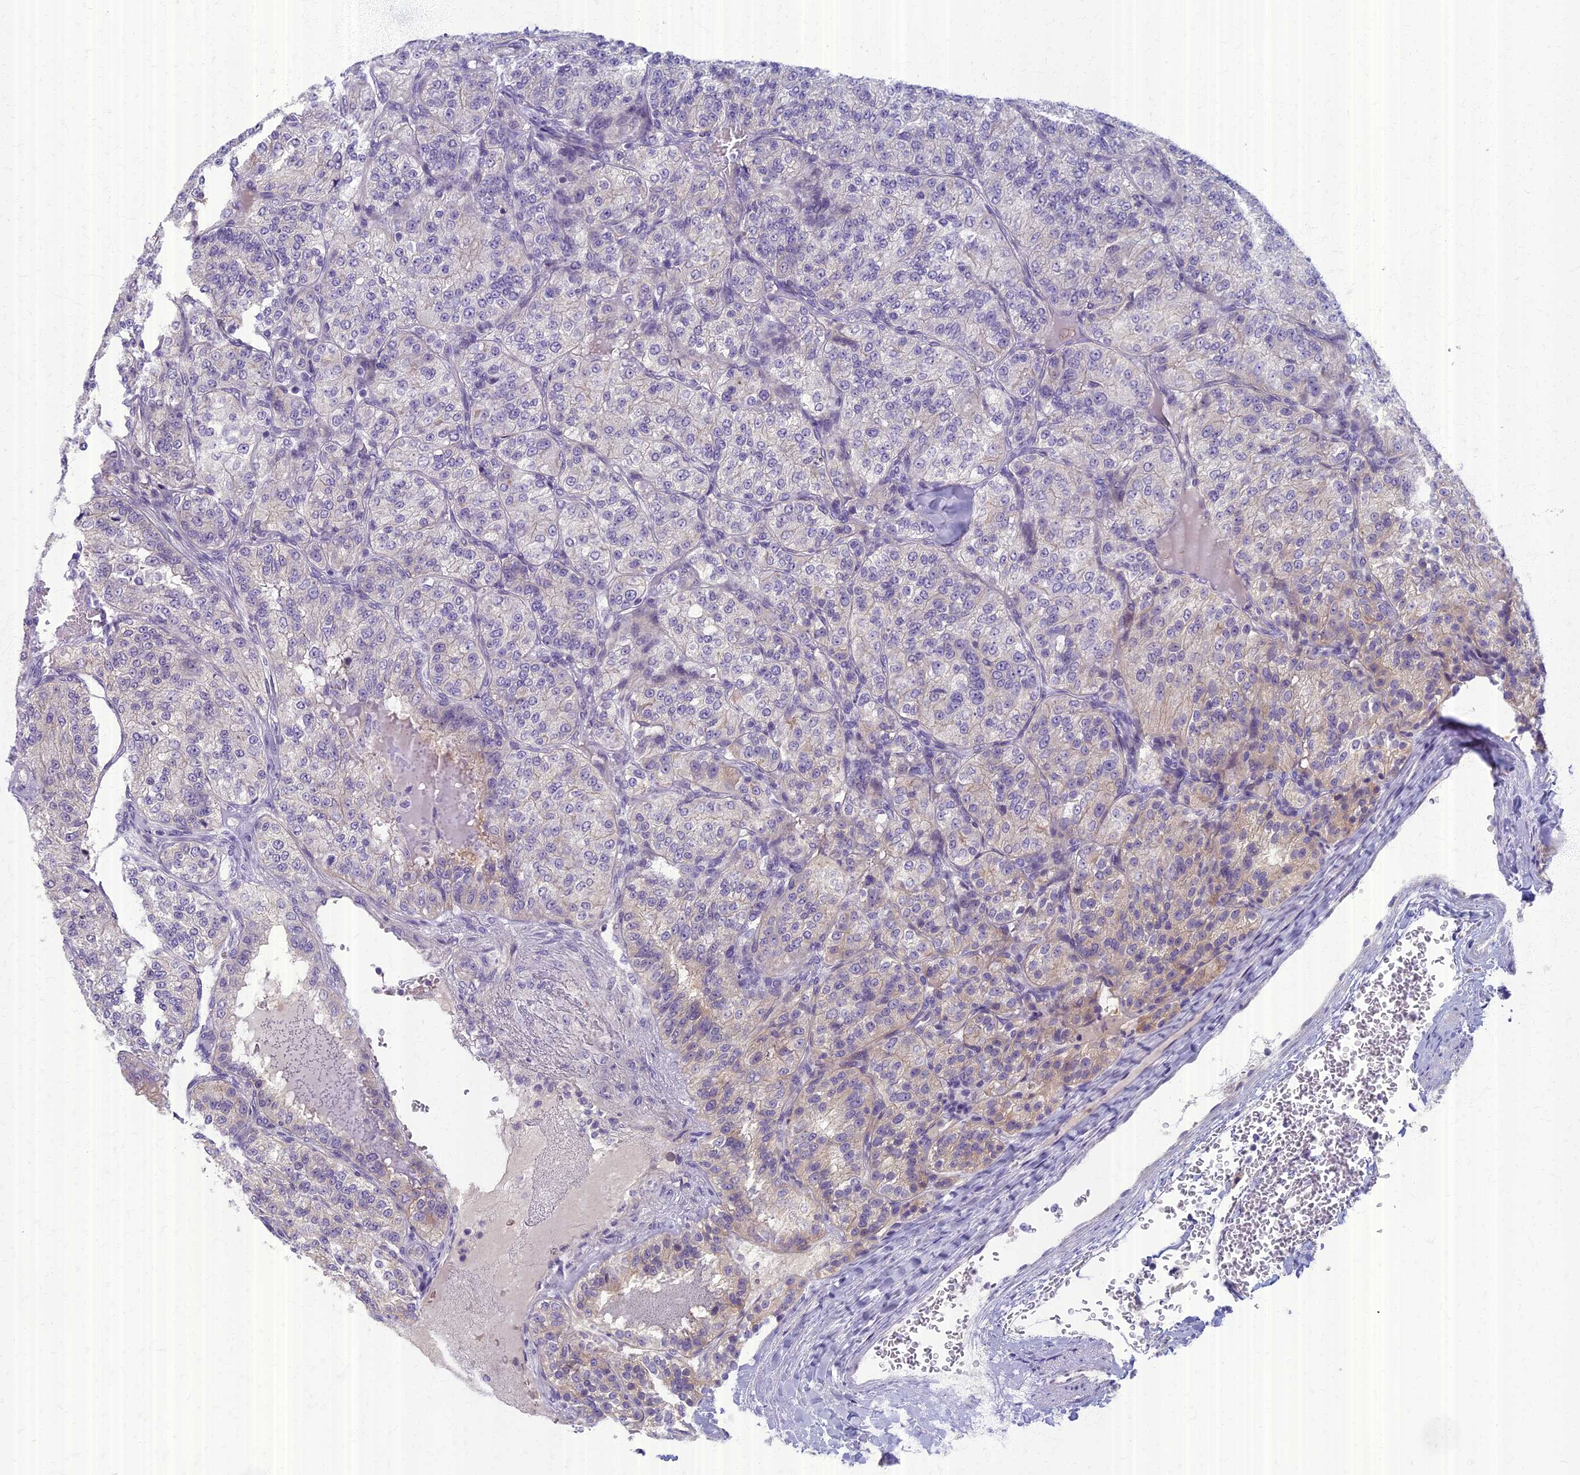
{"staining": {"intensity": "weak", "quantity": "<25%", "location": "cytoplasmic/membranous"}, "tissue": "renal cancer", "cell_type": "Tumor cells", "image_type": "cancer", "snomed": [{"axis": "morphology", "description": "Adenocarcinoma, NOS"}, {"axis": "topography", "description": "Kidney"}], "caption": "Renal adenocarcinoma was stained to show a protein in brown. There is no significant expression in tumor cells. The staining was performed using DAB (3,3'-diaminobenzidine) to visualize the protein expression in brown, while the nuclei were stained in blue with hematoxylin (Magnification: 20x).", "gene": "AP4E1", "patient": {"sex": "female", "age": 63}}